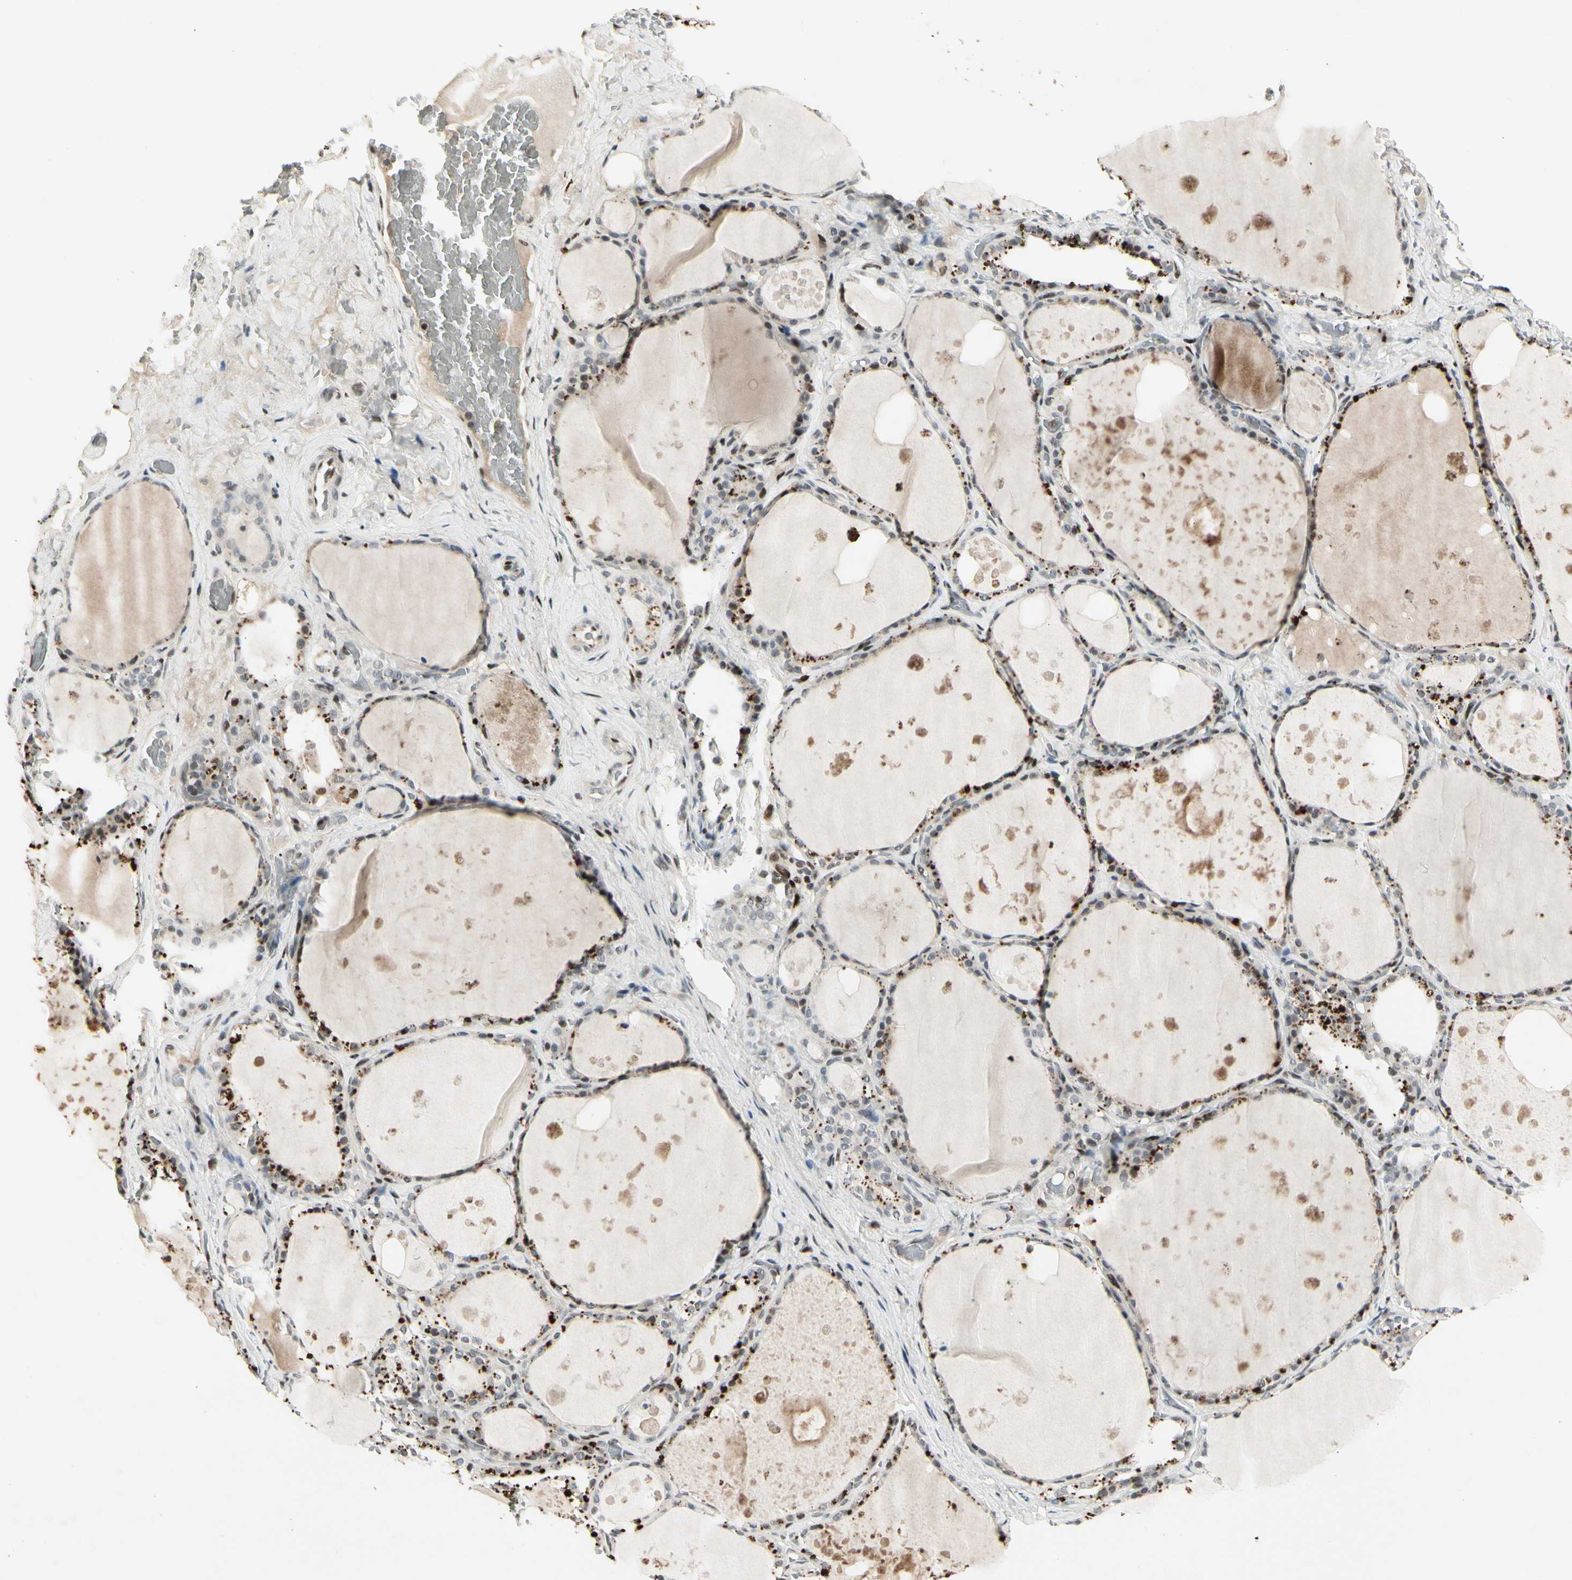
{"staining": {"intensity": "moderate", "quantity": "25%-75%", "location": "nuclear"}, "tissue": "thyroid gland", "cell_type": "Glandular cells", "image_type": "normal", "snomed": [{"axis": "morphology", "description": "Normal tissue, NOS"}, {"axis": "topography", "description": "Thyroid gland"}], "caption": "Immunohistochemical staining of benign thyroid gland shows 25%-75% levels of moderate nuclear protein positivity in about 25%-75% of glandular cells.", "gene": "FOXJ2", "patient": {"sex": "male", "age": 61}}